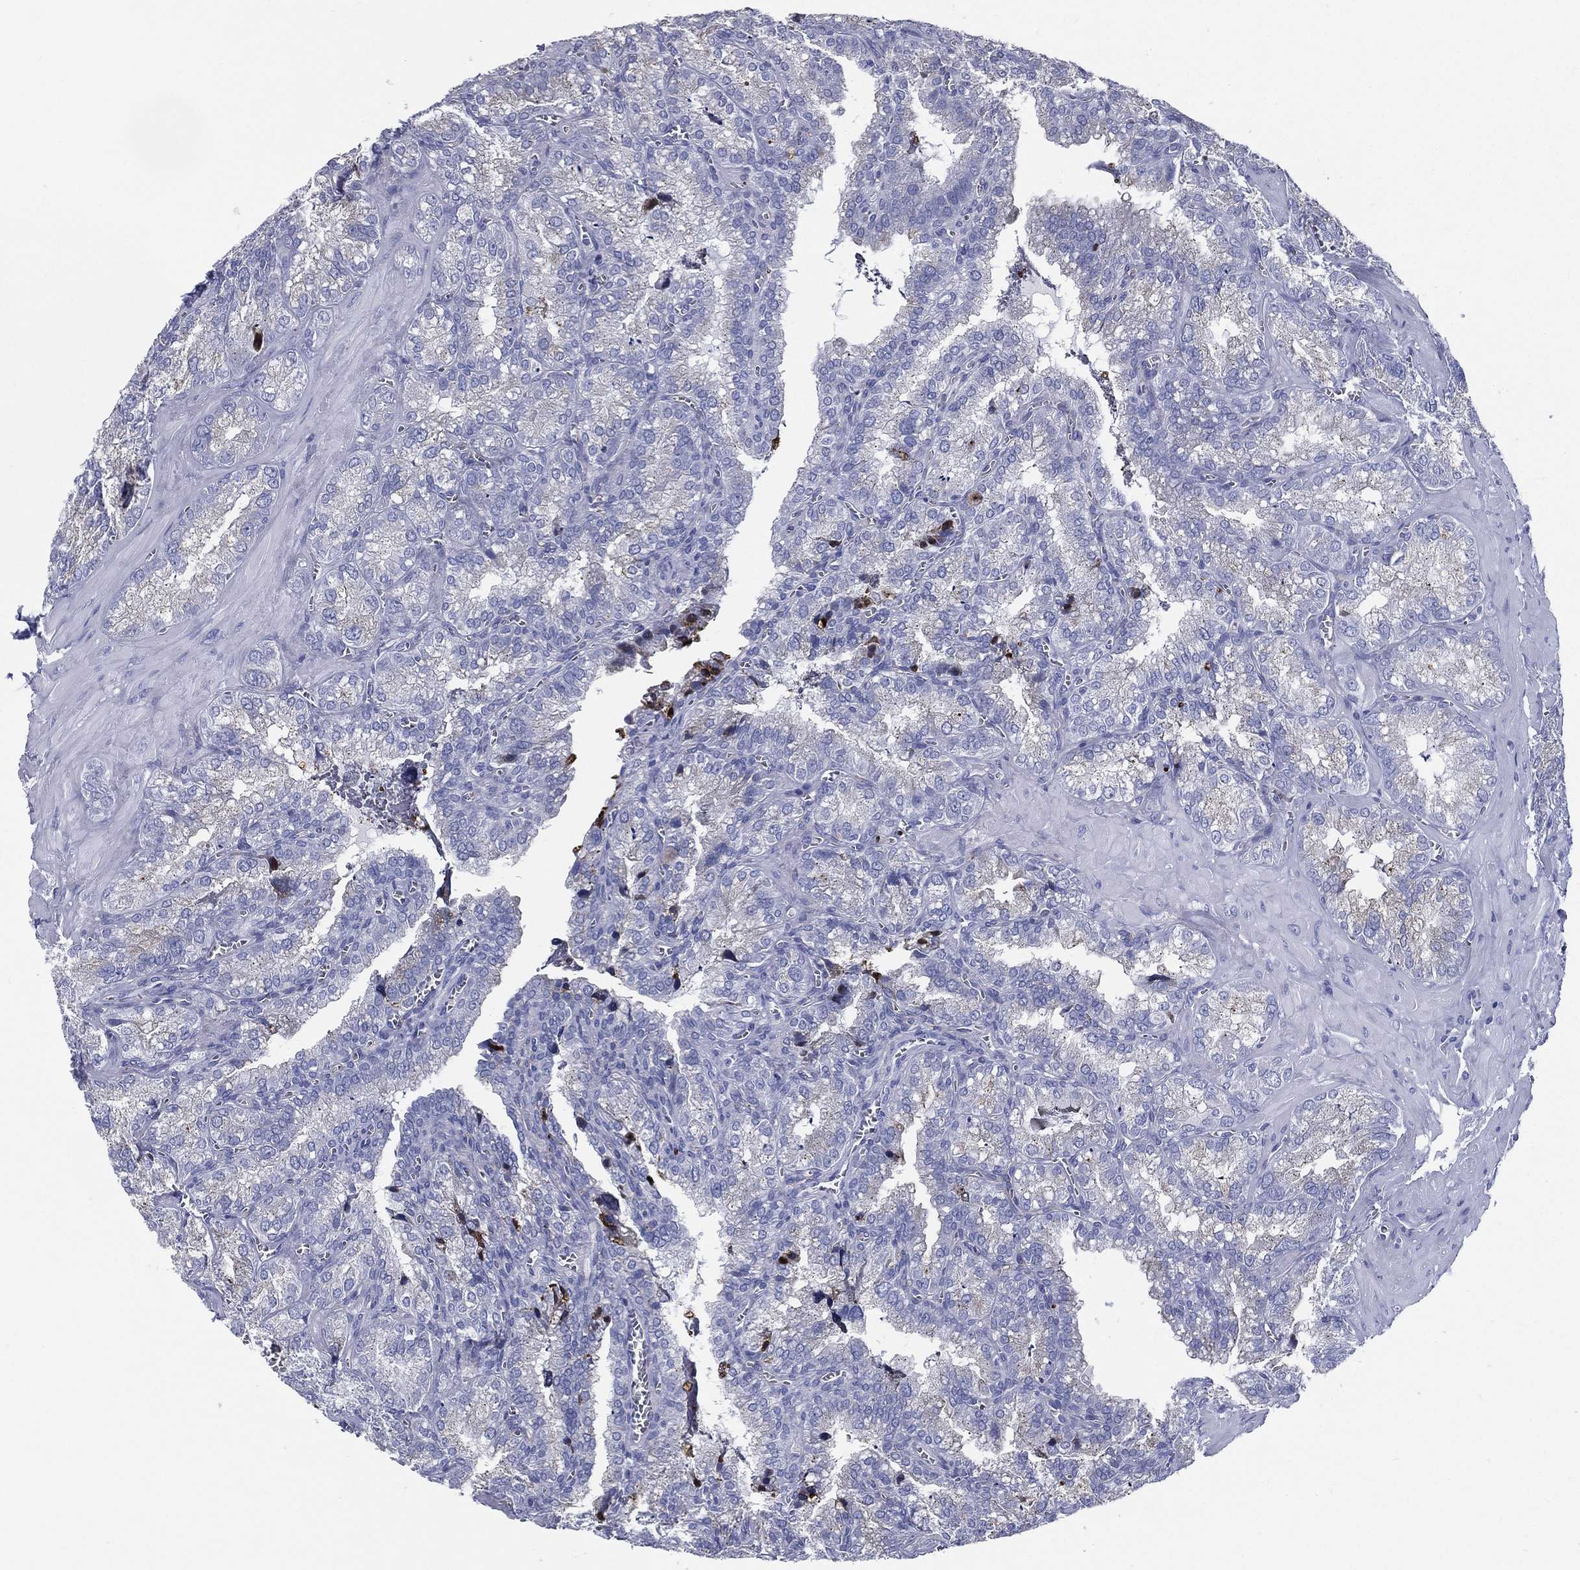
{"staining": {"intensity": "negative", "quantity": "none", "location": "none"}, "tissue": "seminal vesicle", "cell_type": "Glandular cells", "image_type": "normal", "snomed": [{"axis": "morphology", "description": "Normal tissue, NOS"}, {"axis": "topography", "description": "Seminal veicle"}], "caption": "A photomicrograph of human seminal vesicle is negative for staining in glandular cells. (DAB (3,3'-diaminobenzidine) IHC, high magnification).", "gene": "RSPH4A", "patient": {"sex": "male", "age": 57}}